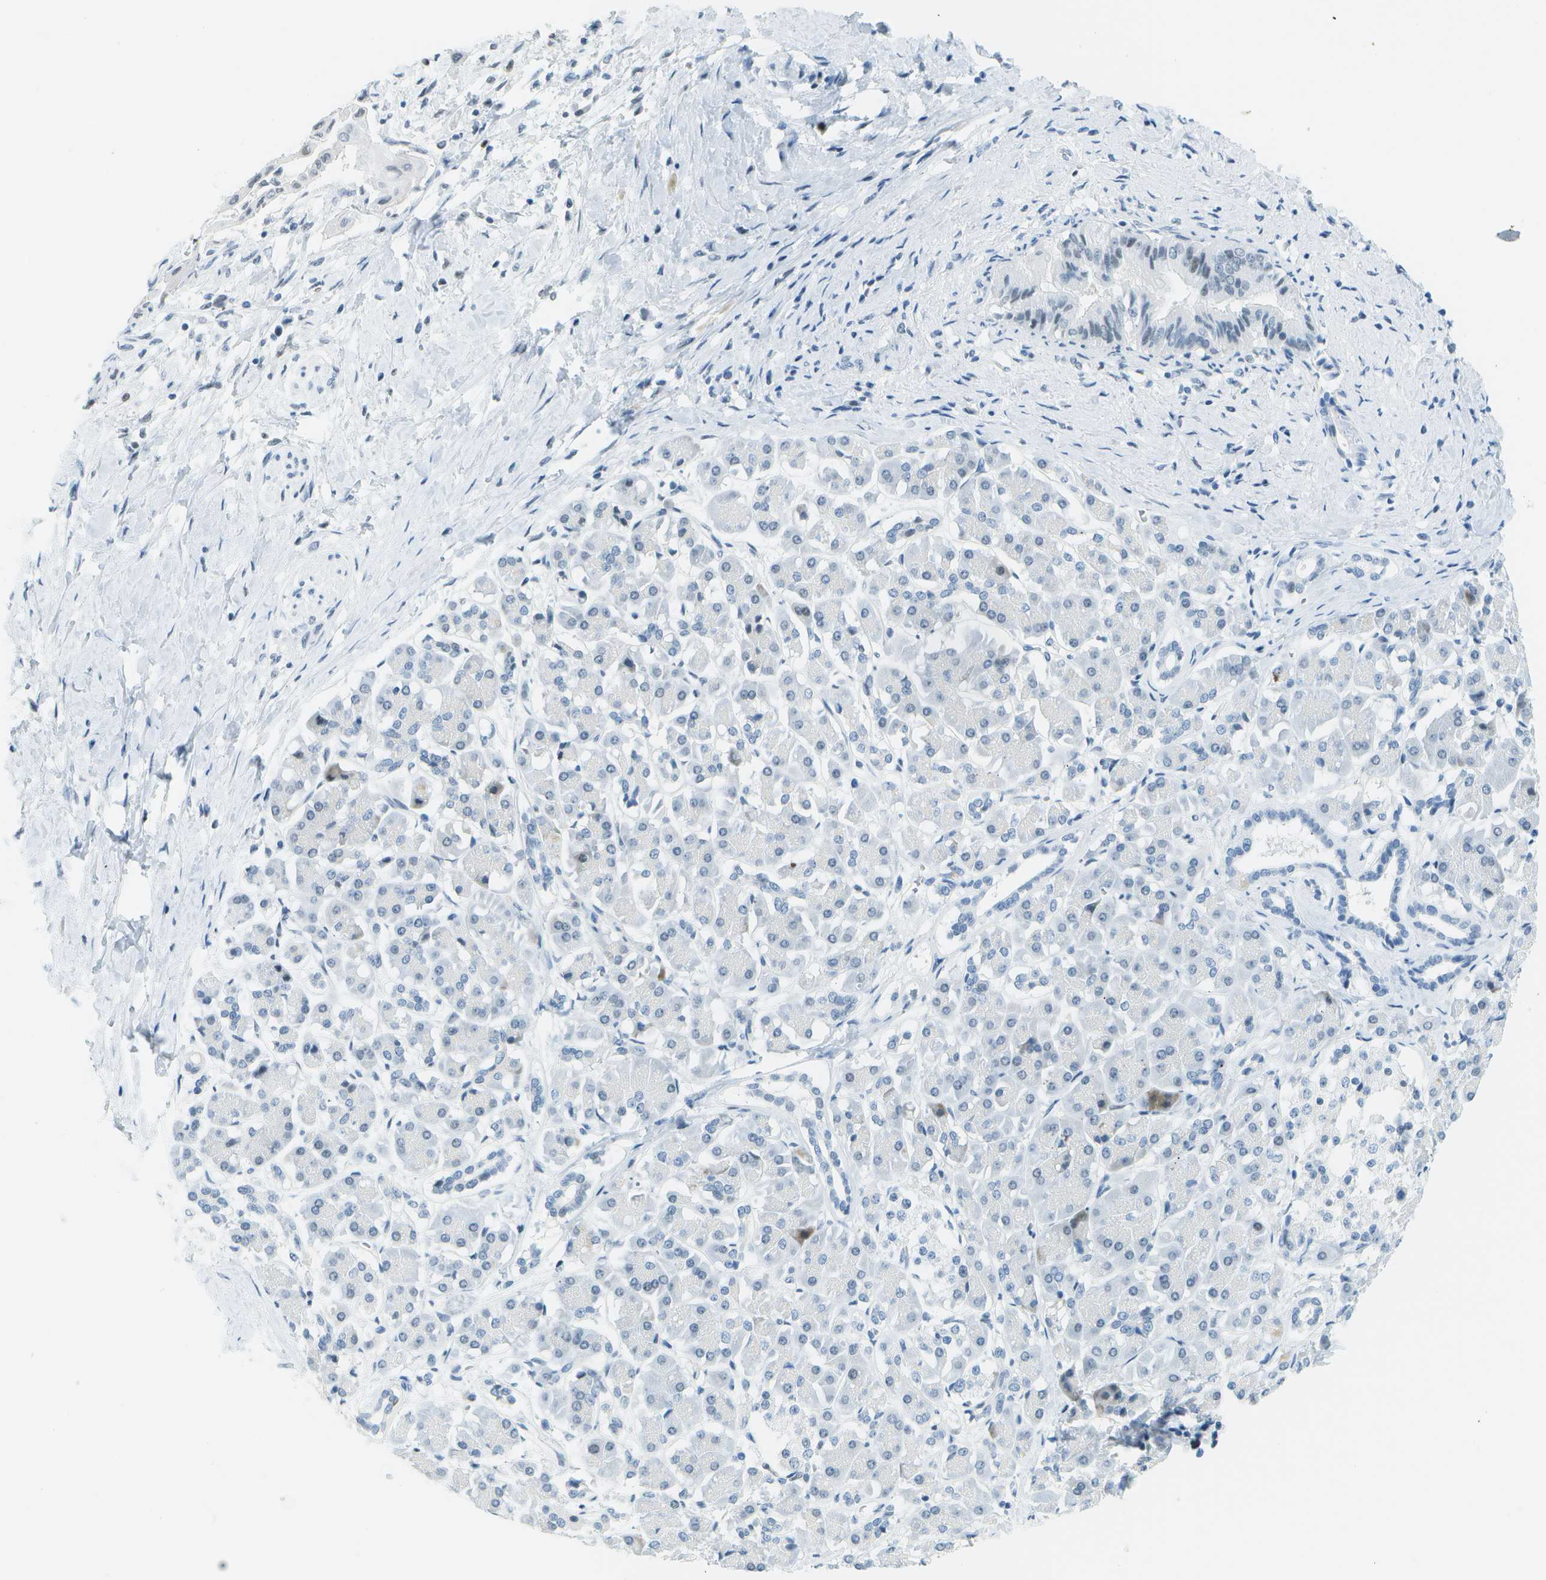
{"staining": {"intensity": "negative", "quantity": "none", "location": "none"}, "tissue": "pancreatic cancer", "cell_type": "Tumor cells", "image_type": "cancer", "snomed": [{"axis": "morphology", "description": "Adenocarcinoma, NOS"}, {"axis": "topography", "description": "Pancreas"}], "caption": "A high-resolution image shows immunohistochemistry staining of pancreatic cancer (adenocarcinoma), which exhibits no significant expression in tumor cells.", "gene": "NEK11", "patient": {"sex": "male", "age": 55}}